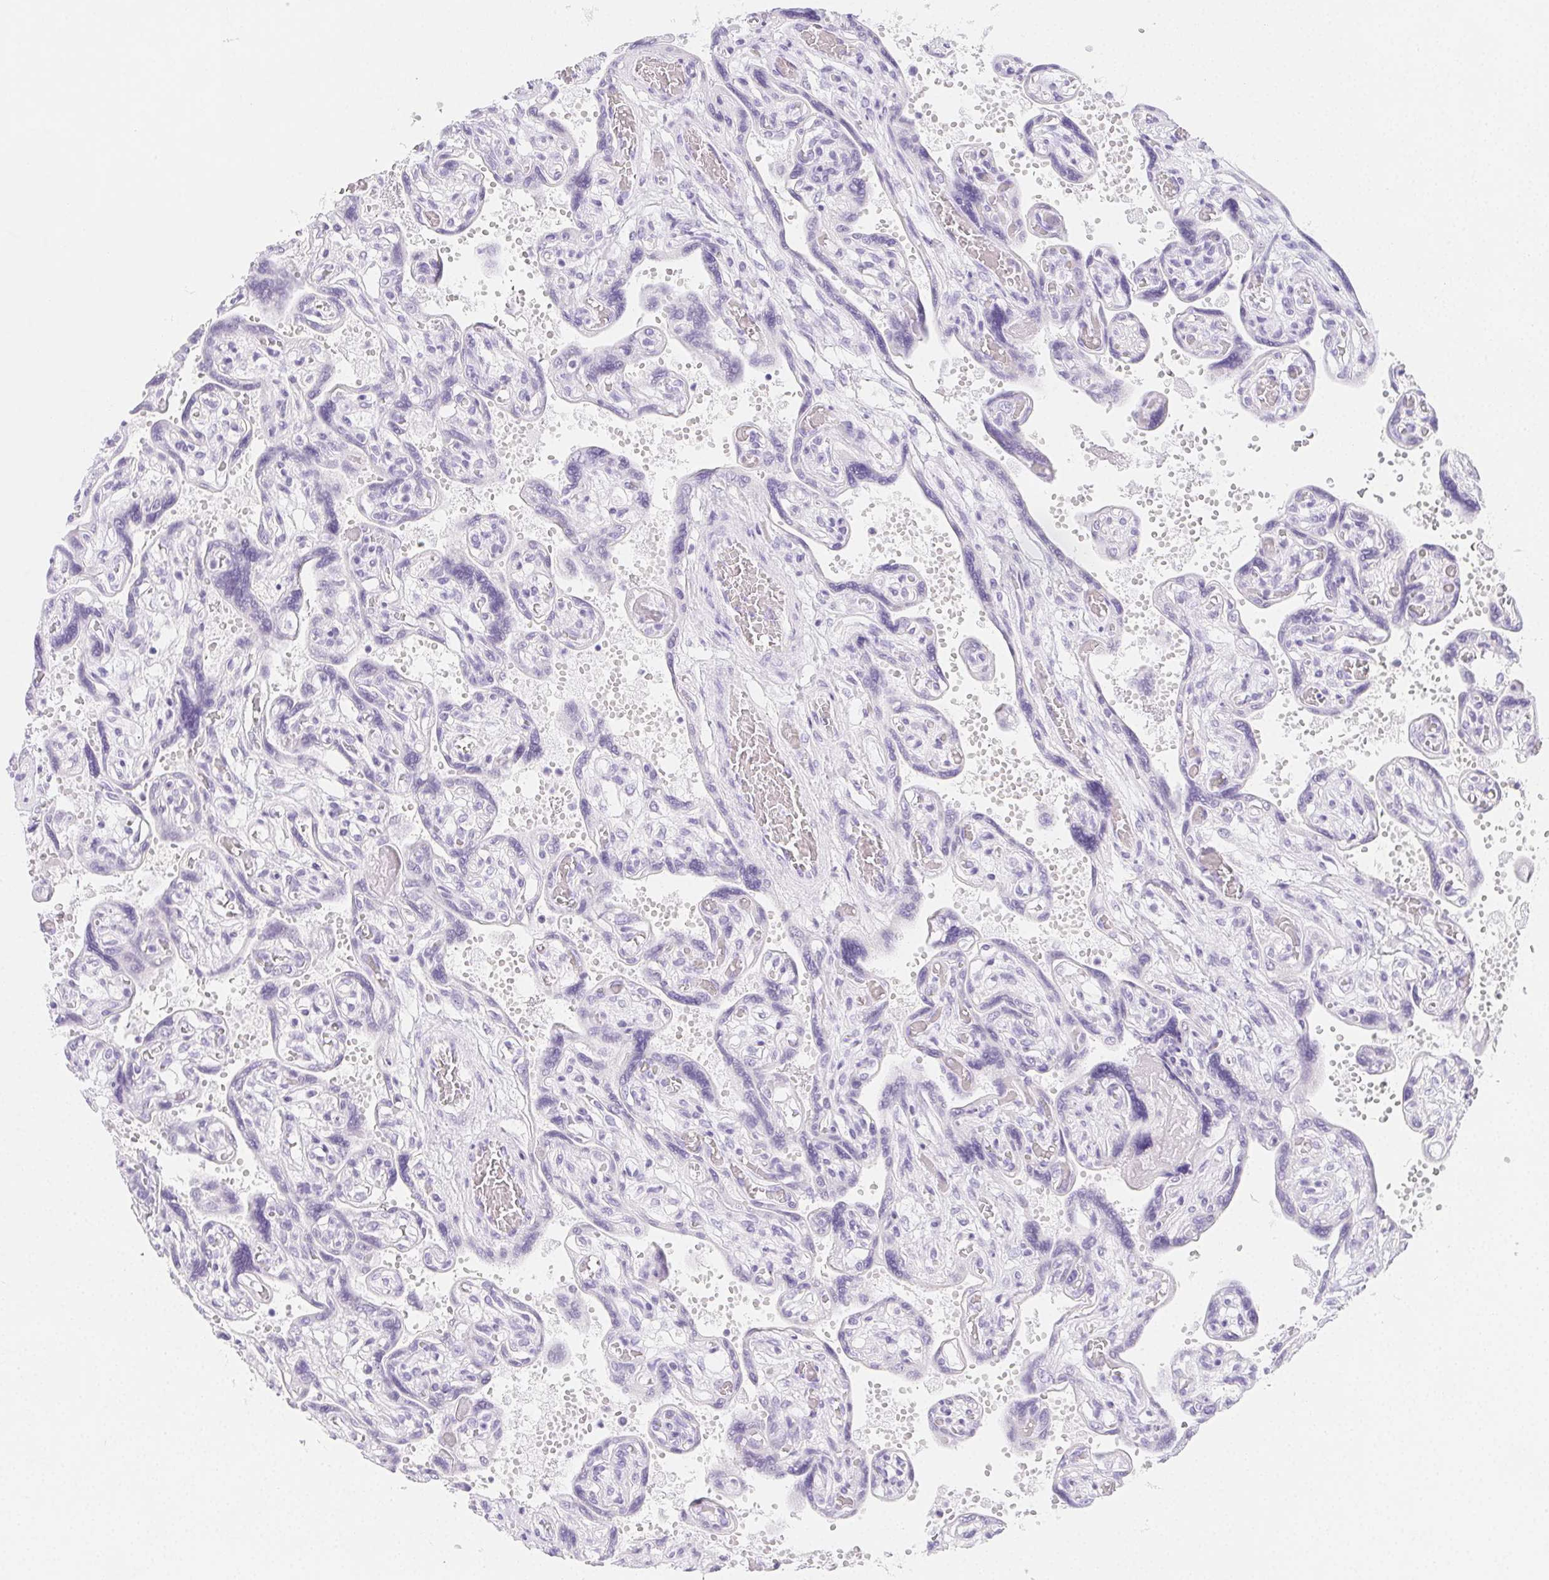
{"staining": {"intensity": "negative", "quantity": "none", "location": "none"}, "tissue": "placenta", "cell_type": "Decidual cells", "image_type": "normal", "snomed": [{"axis": "morphology", "description": "Normal tissue, NOS"}, {"axis": "topography", "description": "Placenta"}], "caption": "Immunohistochemistry (IHC) micrograph of benign placenta: human placenta stained with DAB (3,3'-diaminobenzidine) shows no significant protein positivity in decidual cells.", "gene": "ZBBX", "patient": {"sex": "female", "age": 32}}